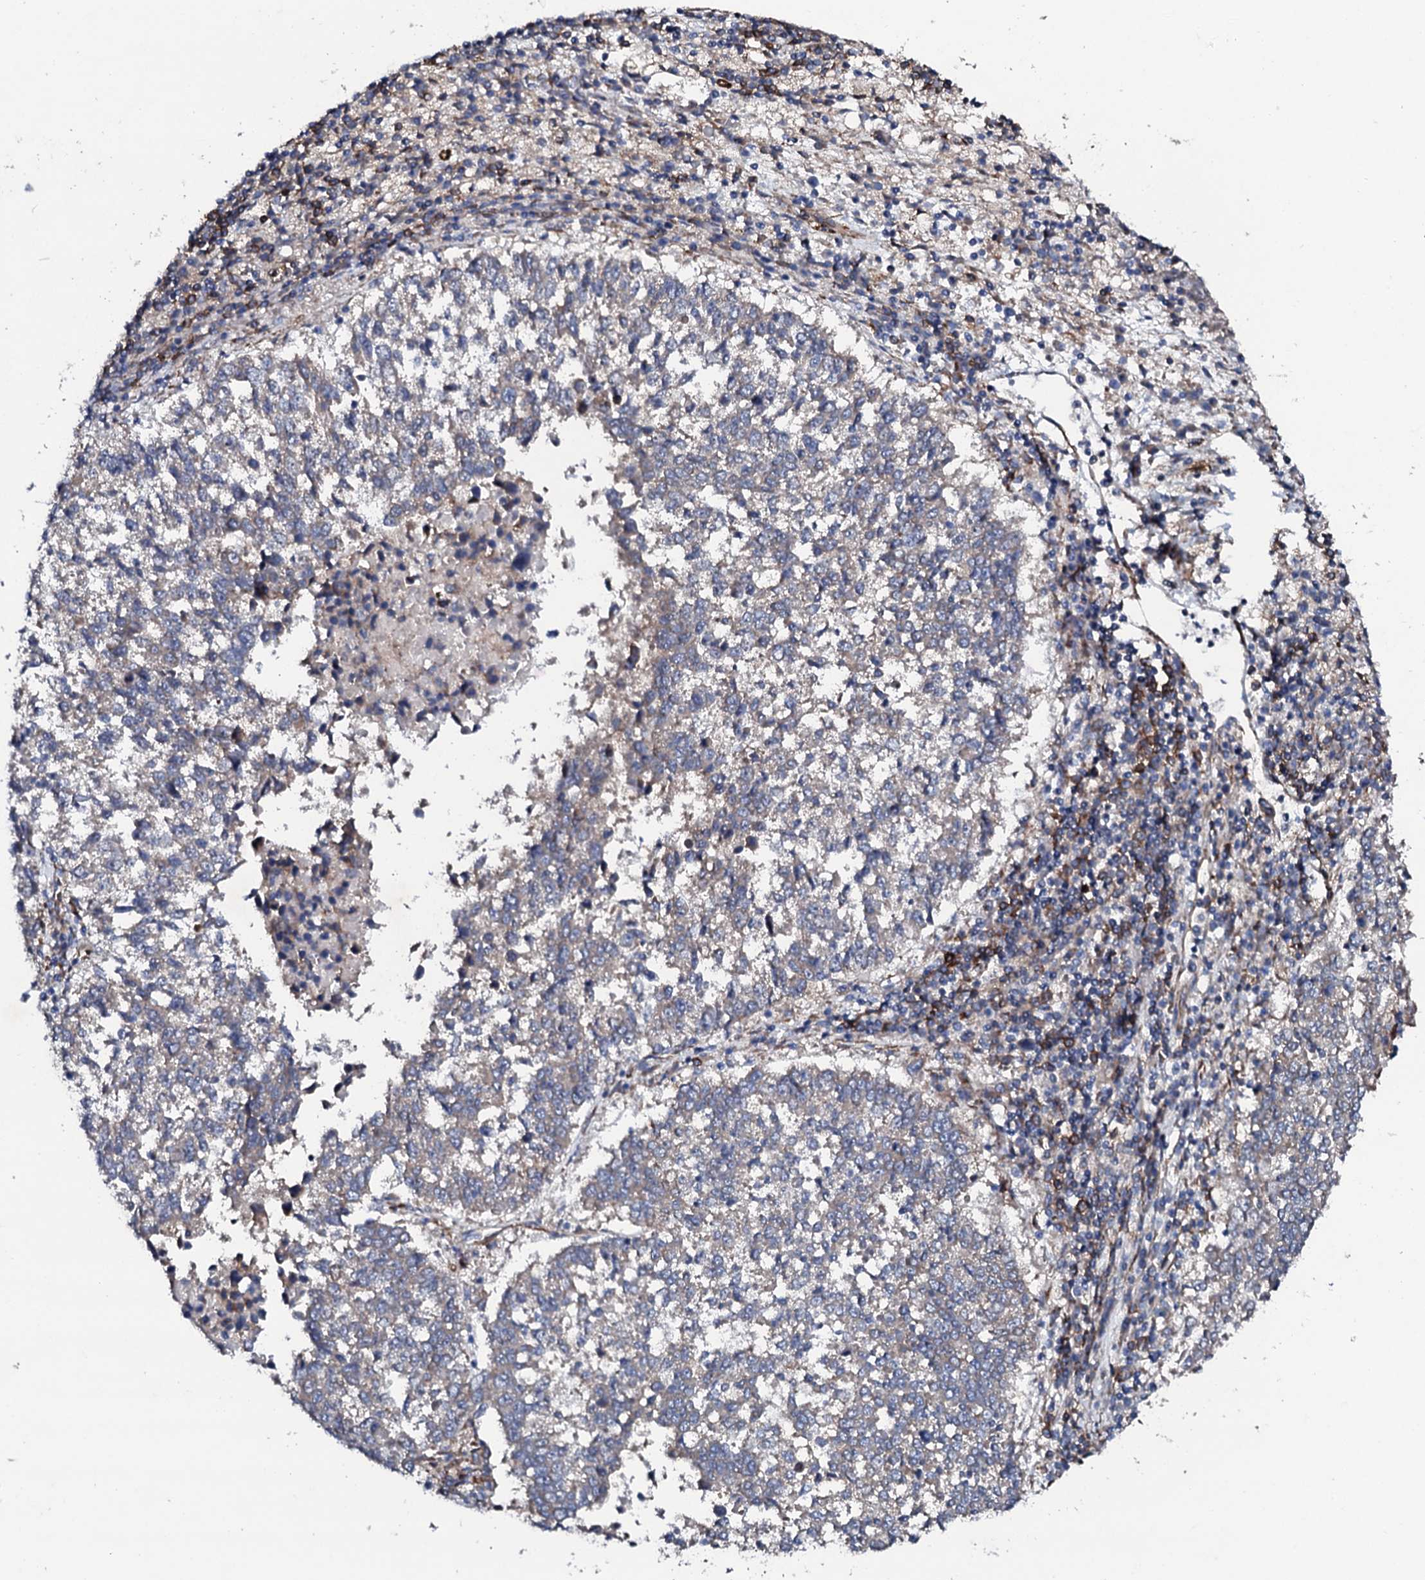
{"staining": {"intensity": "weak", "quantity": "<25%", "location": "cytoplasmic/membranous"}, "tissue": "lung cancer", "cell_type": "Tumor cells", "image_type": "cancer", "snomed": [{"axis": "morphology", "description": "Squamous cell carcinoma, NOS"}, {"axis": "topography", "description": "Lung"}], "caption": "This is an IHC photomicrograph of human squamous cell carcinoma (lung). There is no expression in tumor cells.", "gene": "DBX1", "patient": {"sex": "male", "age": 73}}